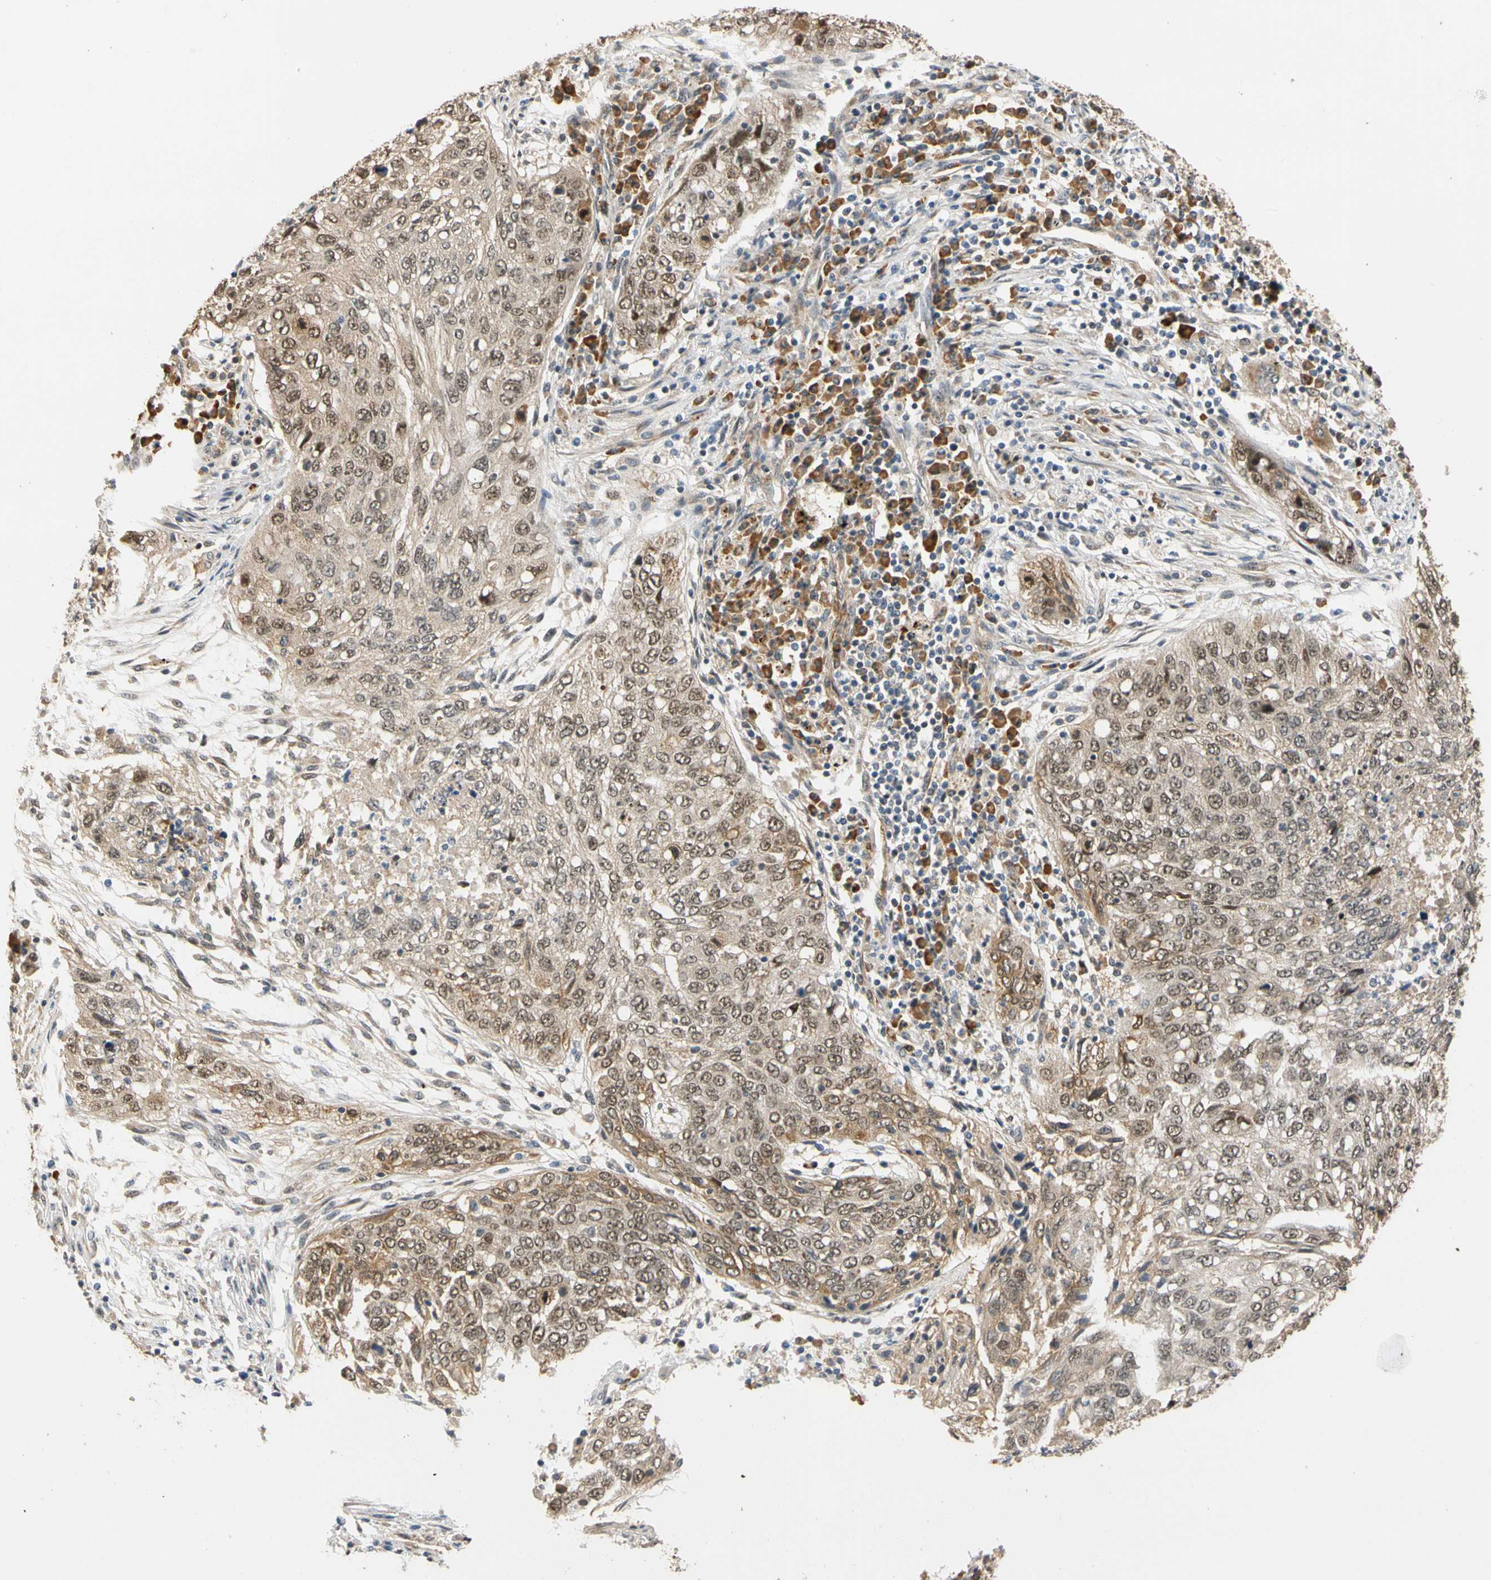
{"staining": {"intensity": "weak", "quantity": "<25%", "location": "cytoplasmic/membranous"}, "tissue": "lung cancer", "cell_type": "Tumor cells", "image_type": "cancer", "snomed": [{"axis": "morphology", "description": "Squamous cell carcinoma, NOS"}, {"axis": "topography", "description": "Lung"}], "caption": "There is no significant expression in tumor cells of lung squamous cell carcinoma. (IHC, brightfield microscopy, high magnification).", "gene": "QSER1", "patient": {"sex": "female", "age": 63}}